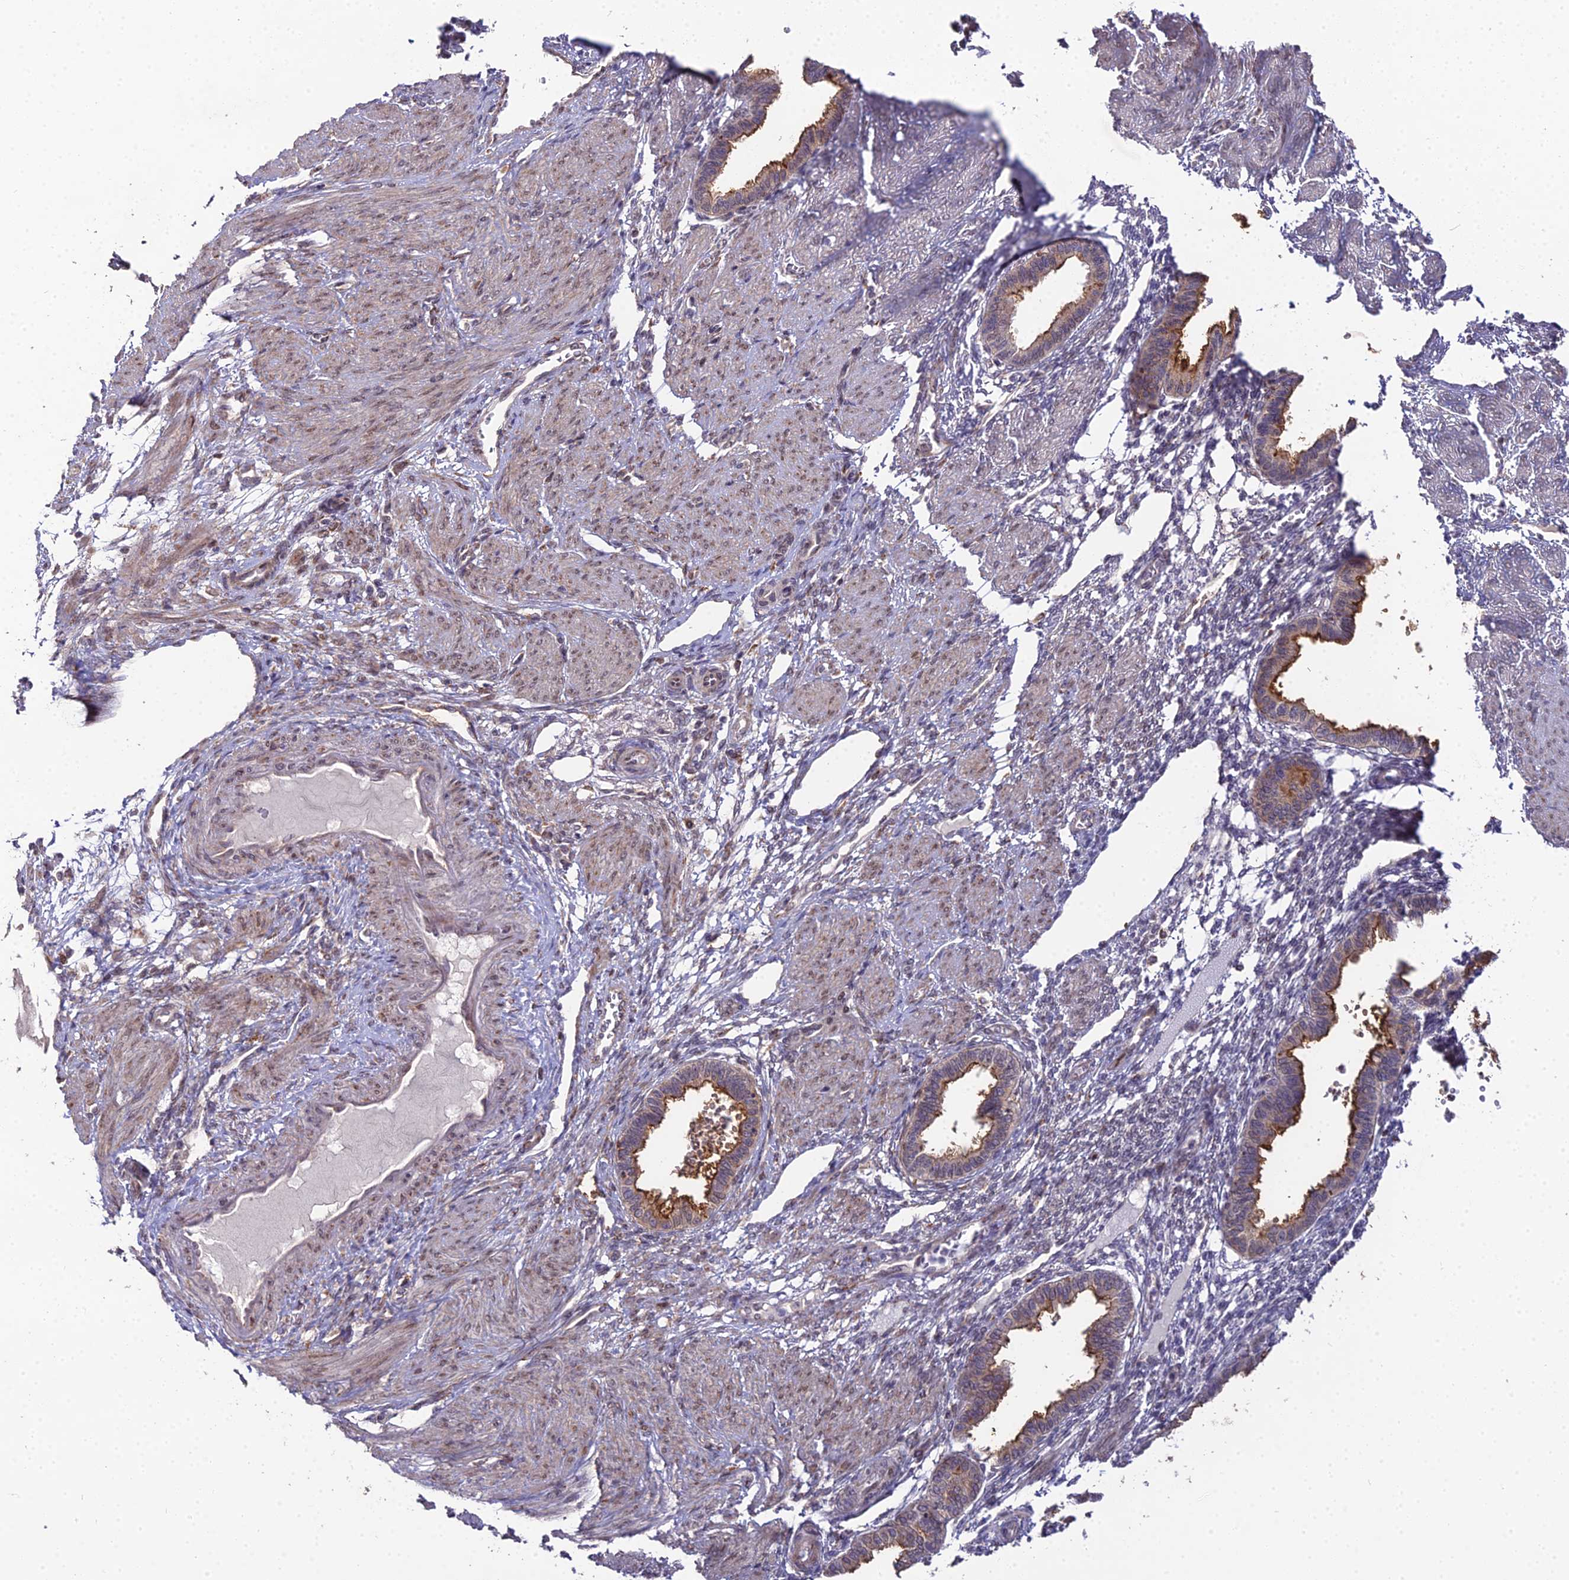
{"staining": {"intensity": "negative", "quantity": "none", "location": "none"}, "tissue": "endometrium", "cell_type": "Cells in endometrial stroma", "image_type": "normal", "snomed": [{"axis": "morphology", "description": "Normal tissue, NOS"}, {"axis": "topography", "description": "Endometrium"}], "caption": "This histopathology image is of unremarkable endometrium stained with IHC to label a protein in brown with the nuclei are counter-stained blue. There is no expression in cells in endometrial stroma. (Stains: DAB immunohistochemistry (IHC) with hematoxylin counter stain, Microscopy: brightfield microscopy at high magnification).", "gene": "TROAP", "patient": {"sex": "female", "age": 33}}